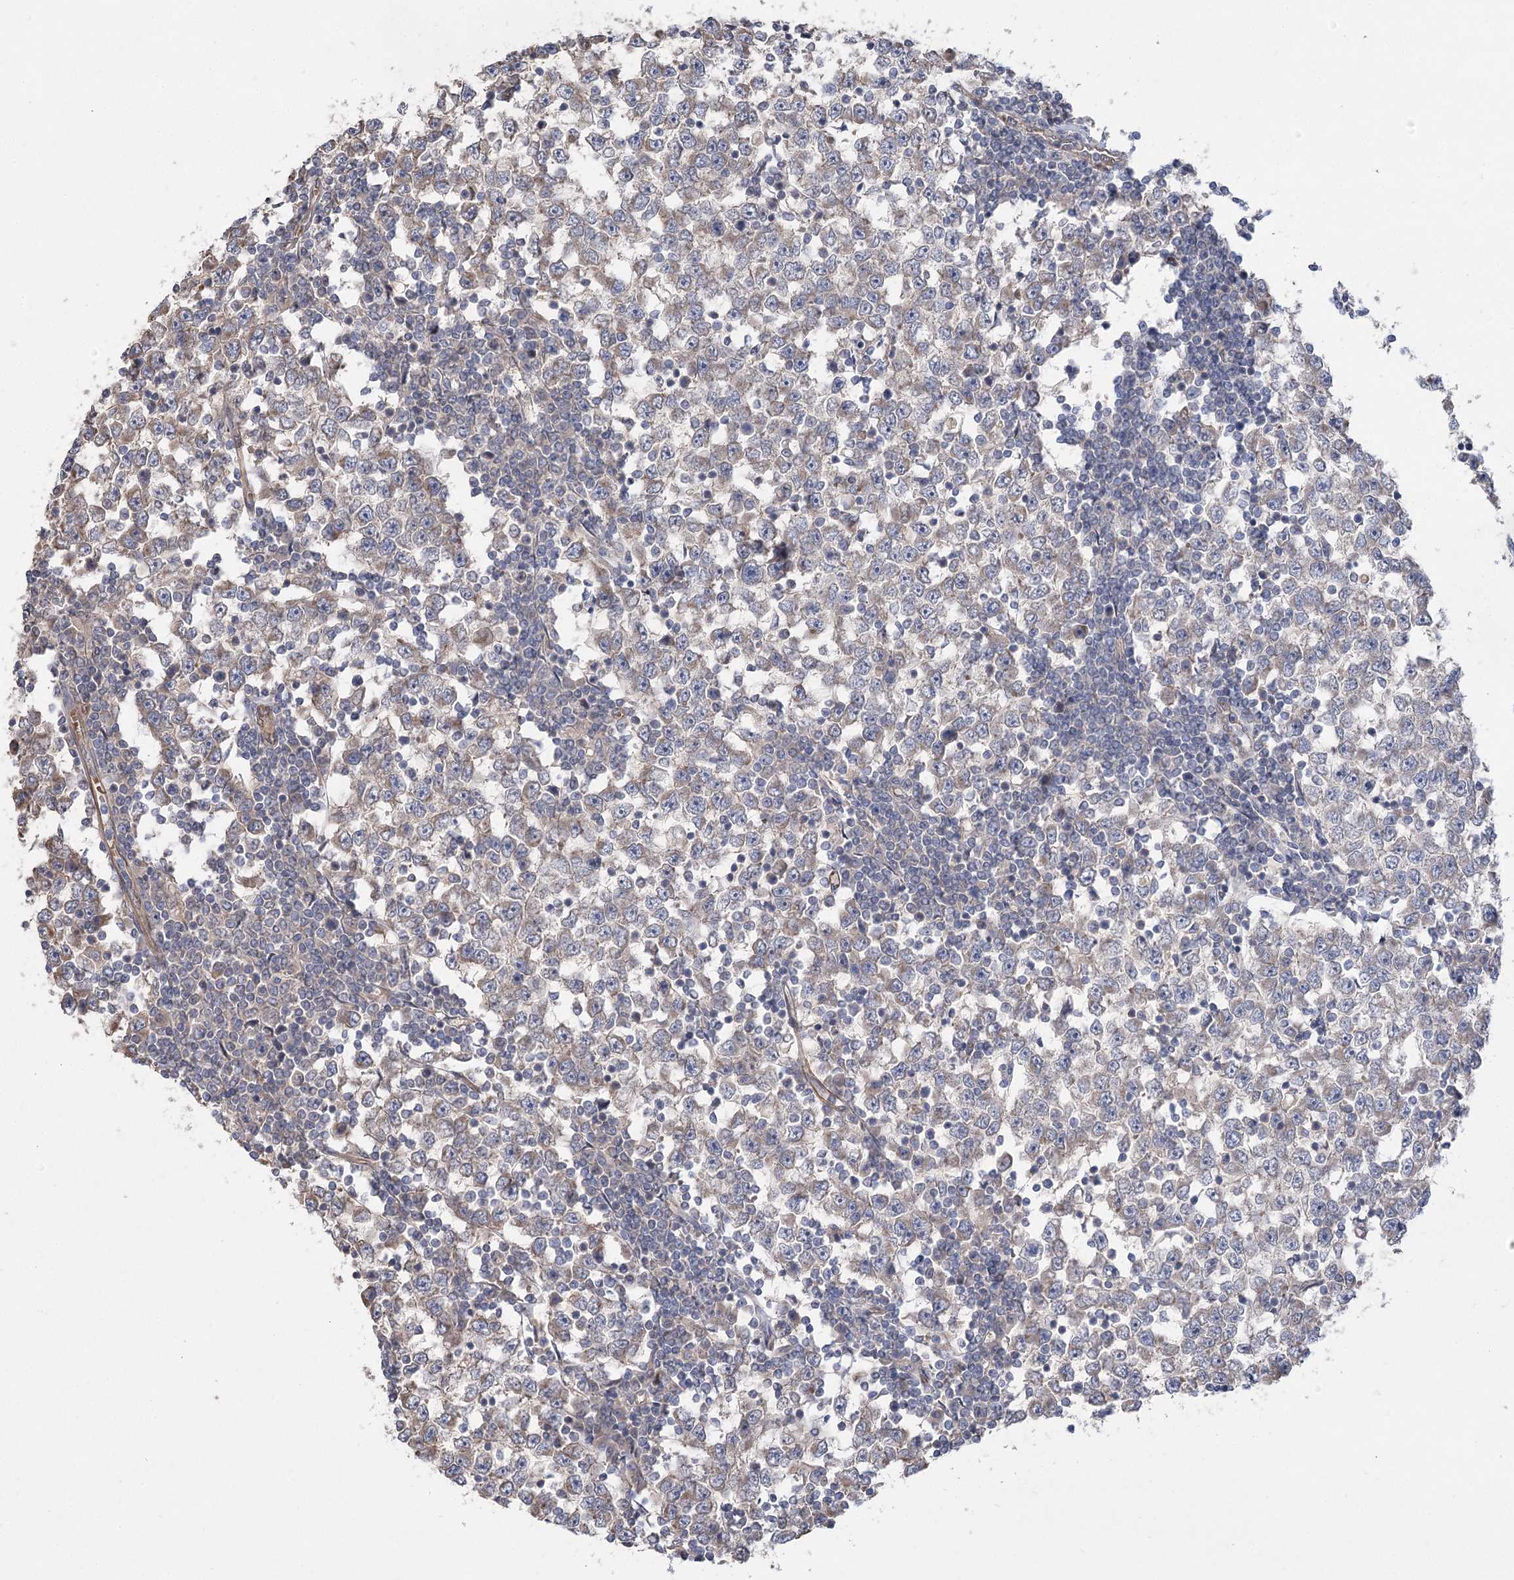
{"staining": {"intensity": "weak", "quantity": "<25%", "location": "cytoplasmic/membranous"}, "tissue": "testis cancer", "cell_type": "Tumor cells", "image_type": "cancer", "snomed": [{"axis": "morphology", "description": "Seminoma, NOS"}, {"axis": "topography", "description": "Testis"}], "caption": "This is an immunohistochemistry (IHC) photomicrograph of testis cancer (seminoma). There is no expression in tumor cells.", "gene": "RWDD4", "patient": {"sex": "male", "age": 65}}